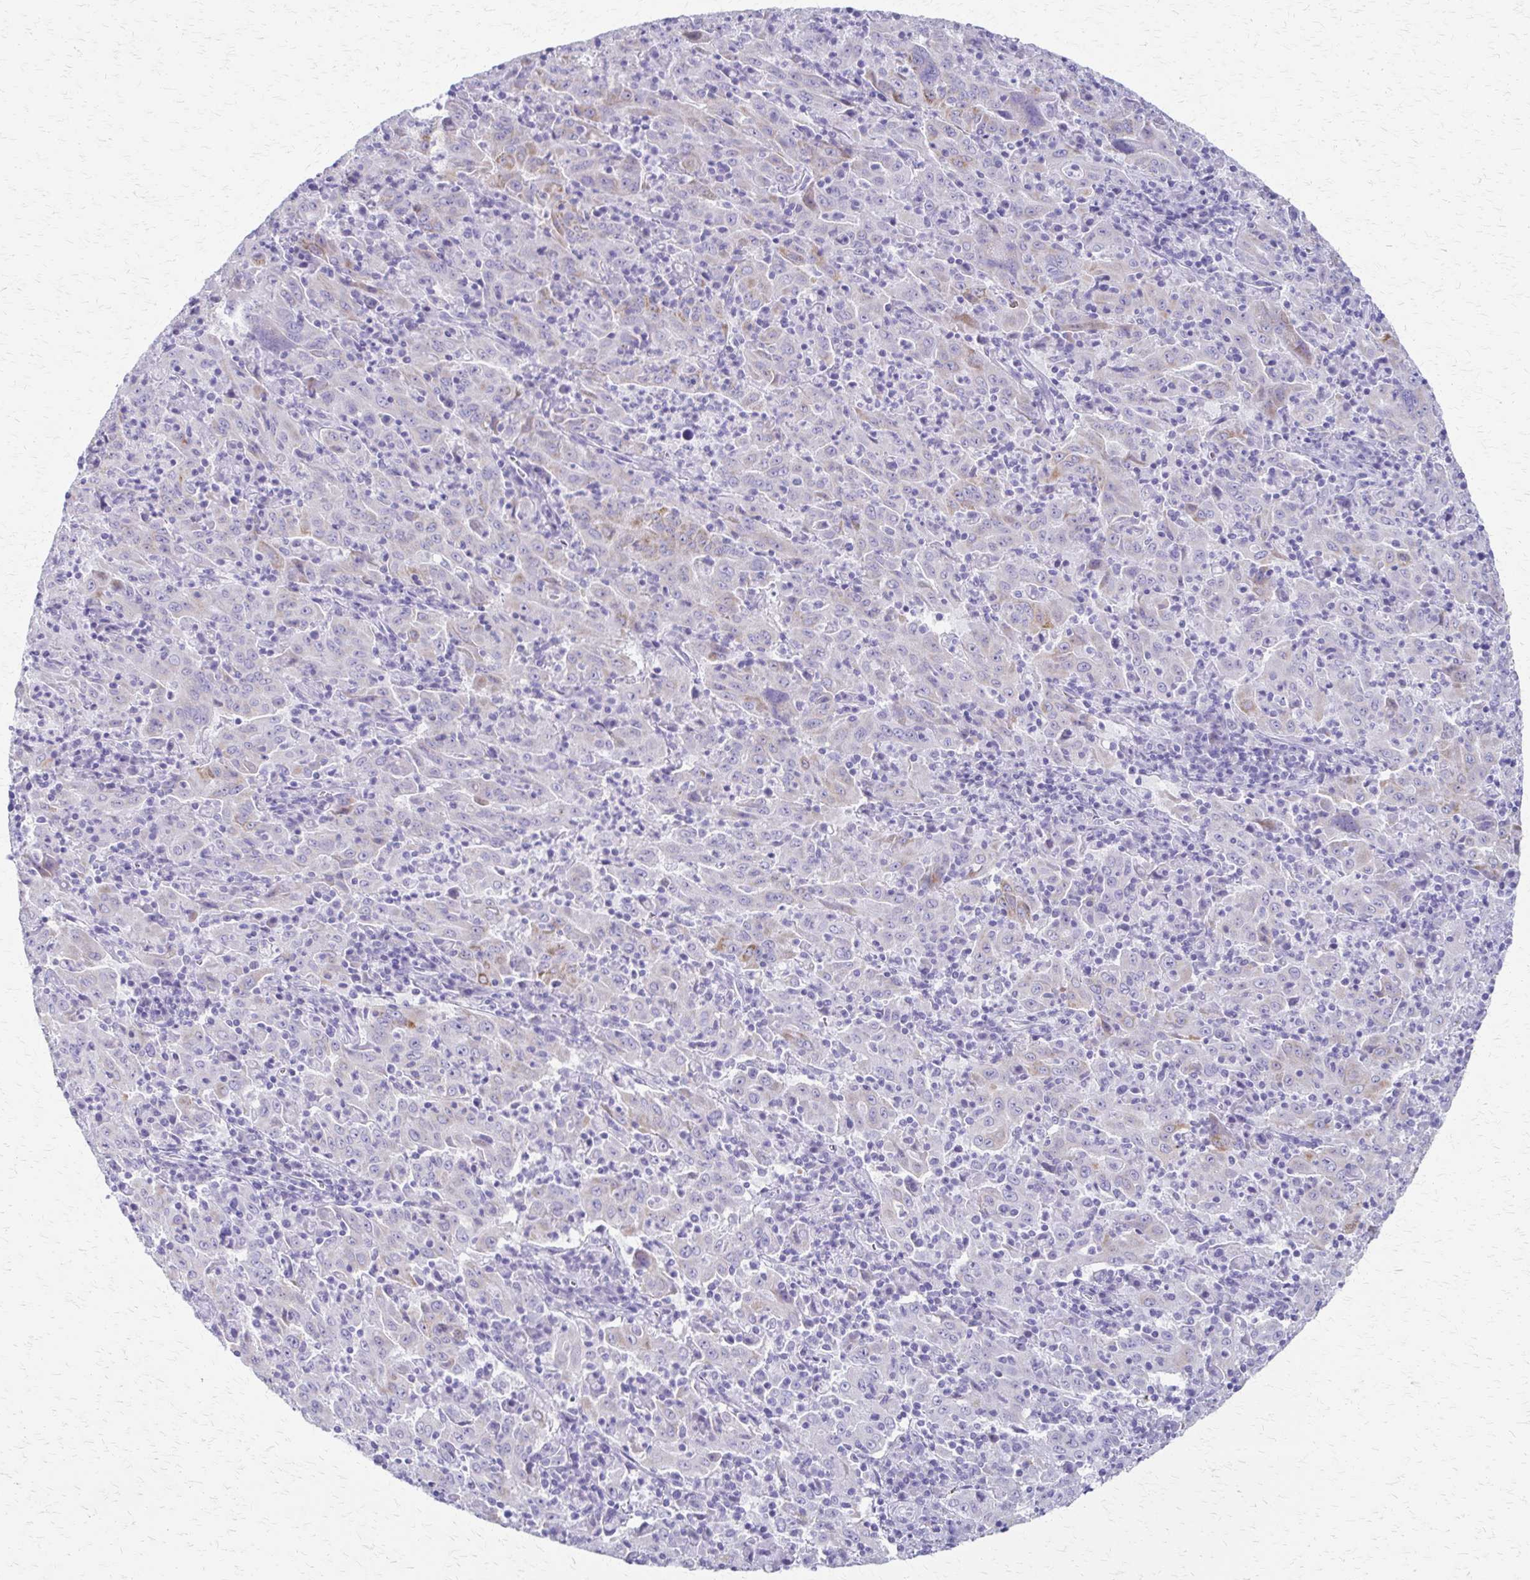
{"staining": {"intensity": "weak", "quantity": "<25%", "location": "cytoplasmic/membranous"}, "tissue": "pancreatic cancer", "cell_type": "Tumor cells", "image_type": "cancer", "snomed": [{"axis": "morphology", "description": "Adenocarcinoma, NOS"}, {"axis": "topography", "description": "Pancreas"}], "caption": "The immunohistochemistry (IHC) photomicrograph has no significant expression in tumor cells of pancreatic cancer (adenocarcinoma) tissue.", "gene": "ZSCAN5B", "patient": {"sex": "male", "age": 63}}